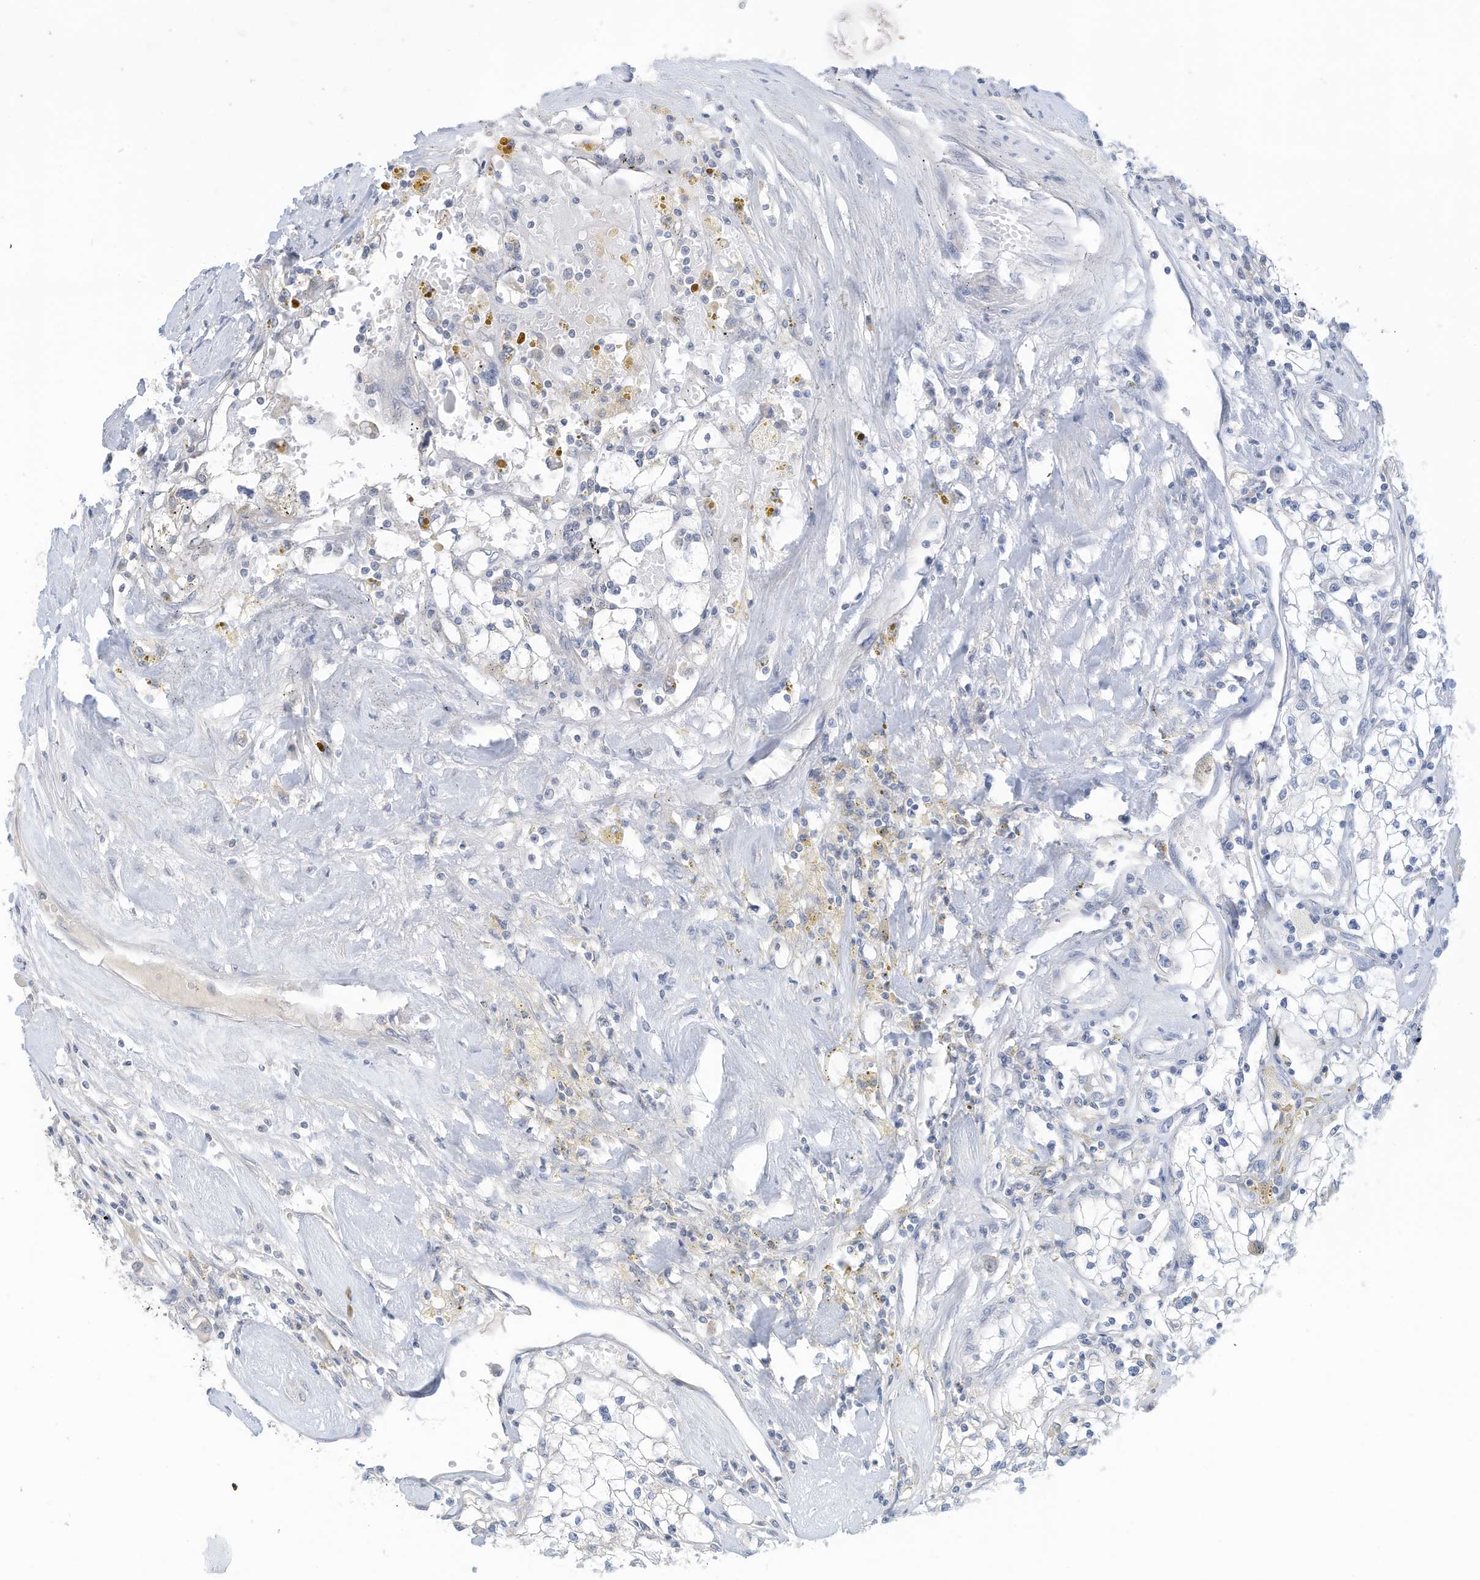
{"staining": {"intensity": "negative", "quantity": "none", "location": "none"}, "tissue": "renal cancer", "cell_type": "Tumor cells", "image_type": "cancer", "snomed": [{"axis": "morphology", "description": "Adenocarcinoma, NOS"}, {"axis": "topography", "description": "Kidney"}], "caption": "Renal cancer stained for a protein using immunohistochemistry displays no expression tumor cells.", "gene": "SCGB1D2", "patient": {"sex": "male", "age": 56}}